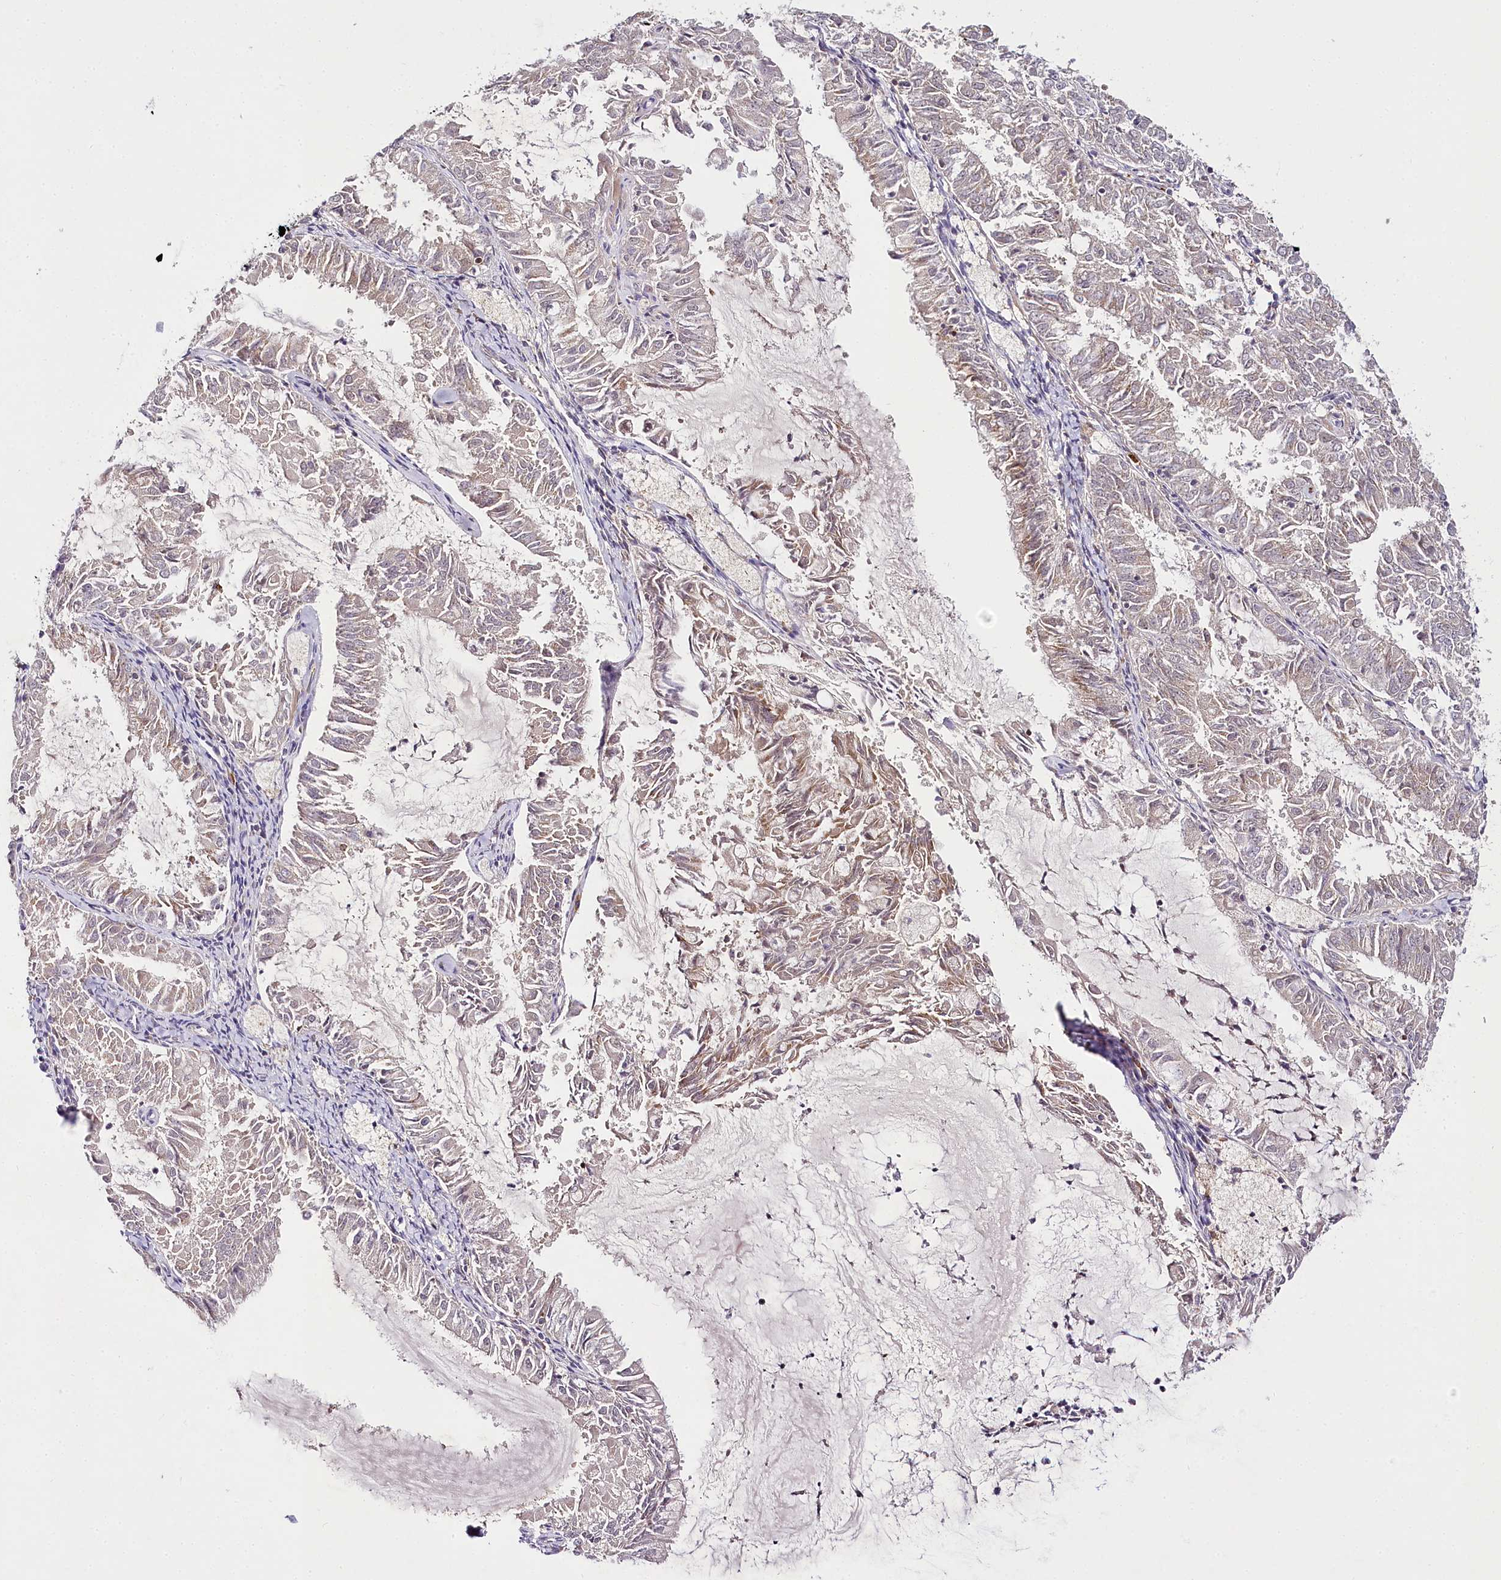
{"staining": {"intensity": "weak", "quantity": "<25%", "location": "cytoplasmic/membranous"}, "tissue": "endometrial cancer", "cell_type": "Tumor cells", "image_type": "cancer", "snomed": [{"axis": "morphology", "description": "Adenocarcinoma, NOS"}, {"axis": "topography", "description": "Endometrium"}], "caption": "Tumor cells show no significant positivity in endometrial cancer.", "gene": "VWA5A", "patient": {"sex": "female", "age": 57}}